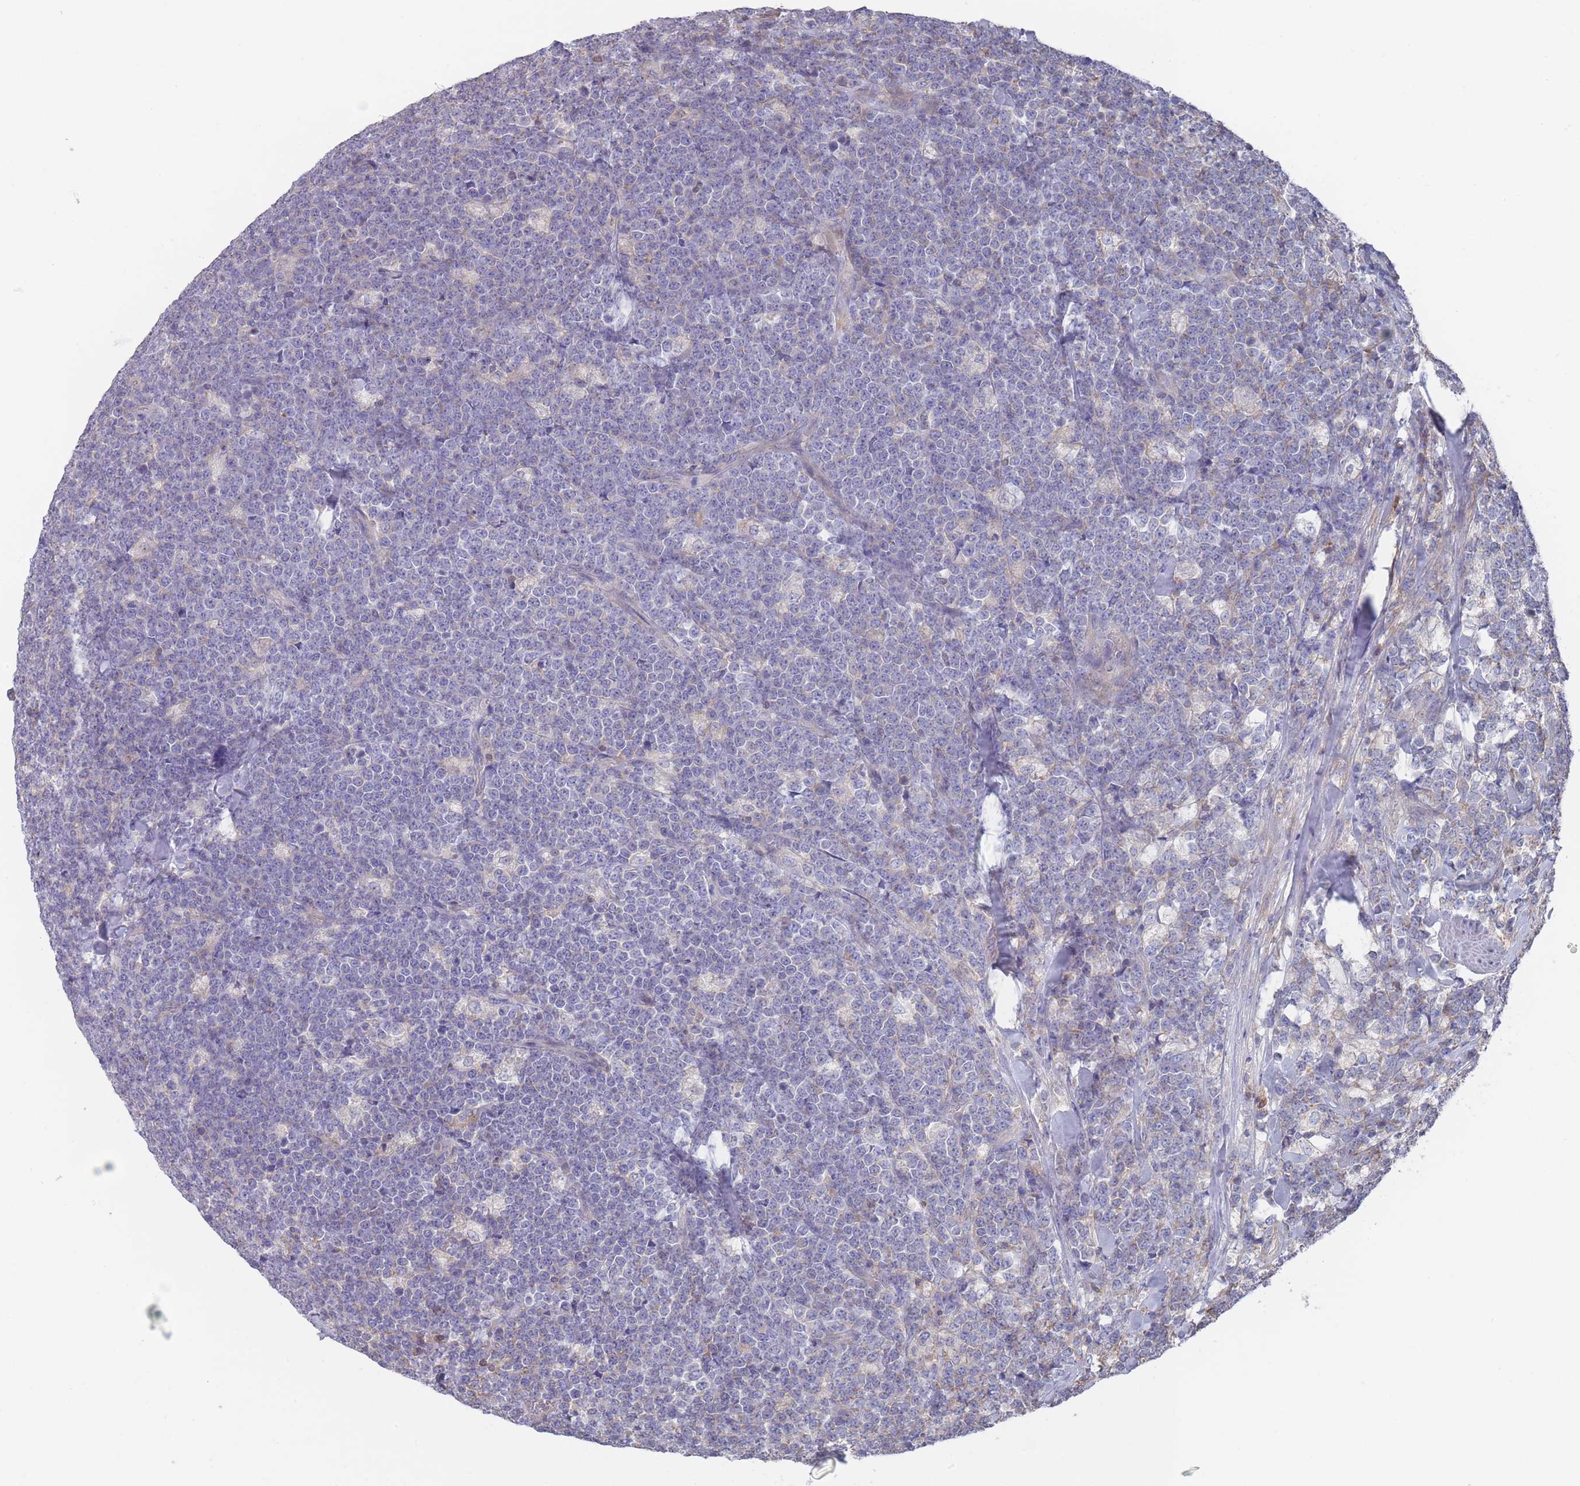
{"staining": {"intensity": "negative", "quantity": "none", "location": "none"}, "tissue": "lymphoma", "cell_type": "Tumor cells", "image_type": "cancer", "snomed": [{"axis": "morphology", "description": "Malignant lymphoma, non-Hodgkin's type, High grade"}, {"axis": "topography", "description": "Small intestine"}, {"axis": "topography", "description": "Colon"}], "caption": "DAB (3,3'-diaminobenzidine) immunohistochemical staining of human high-grade malignant lymphoma, non-Hodgkin's type displays no significant expression in tumor cells.", "gene": "SCCPDH", "patient": {"sex": "male", "age": 8}}